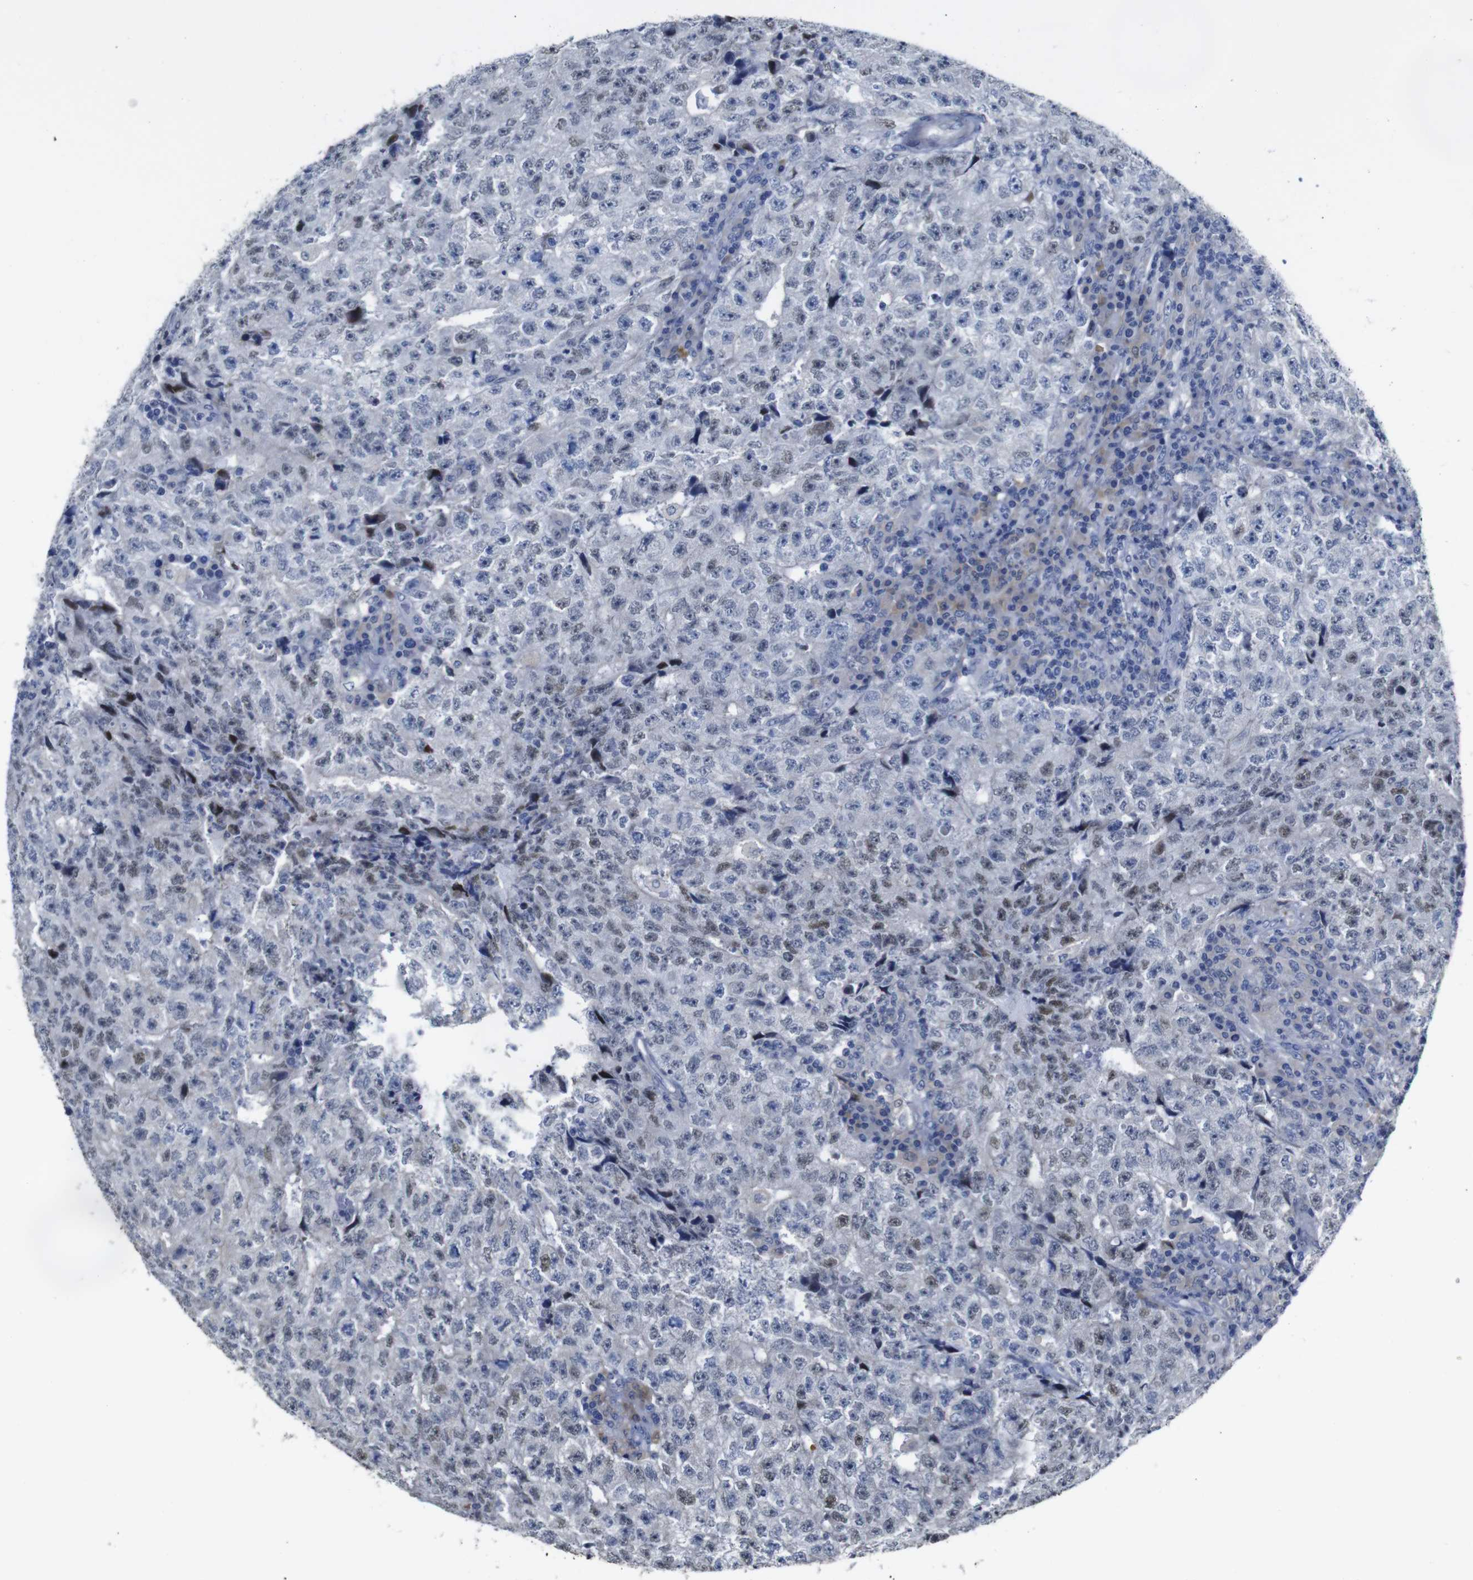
{"staining": {"intensity": "weak", "quantity": "<25%", "location": "nuclear"}, "tissue": "testis cancer", "cell_type": "Tumor cells", "image_type": "cancer", "snomed": [{"axis": "morphology", "description": "Necrosis, NOS"}, {"axis": "morphology", "description": "Carcinoma, Embryonal, NOS"}, {"axis": "topography", "description": "Testis"}], "caption": "Testis cancer (embryonal carcinoma) stained for a protein using IHC displays no staining tumor cells.", "gene": "TCEAL9", "patient": {"sex": "male", "age": 19}}